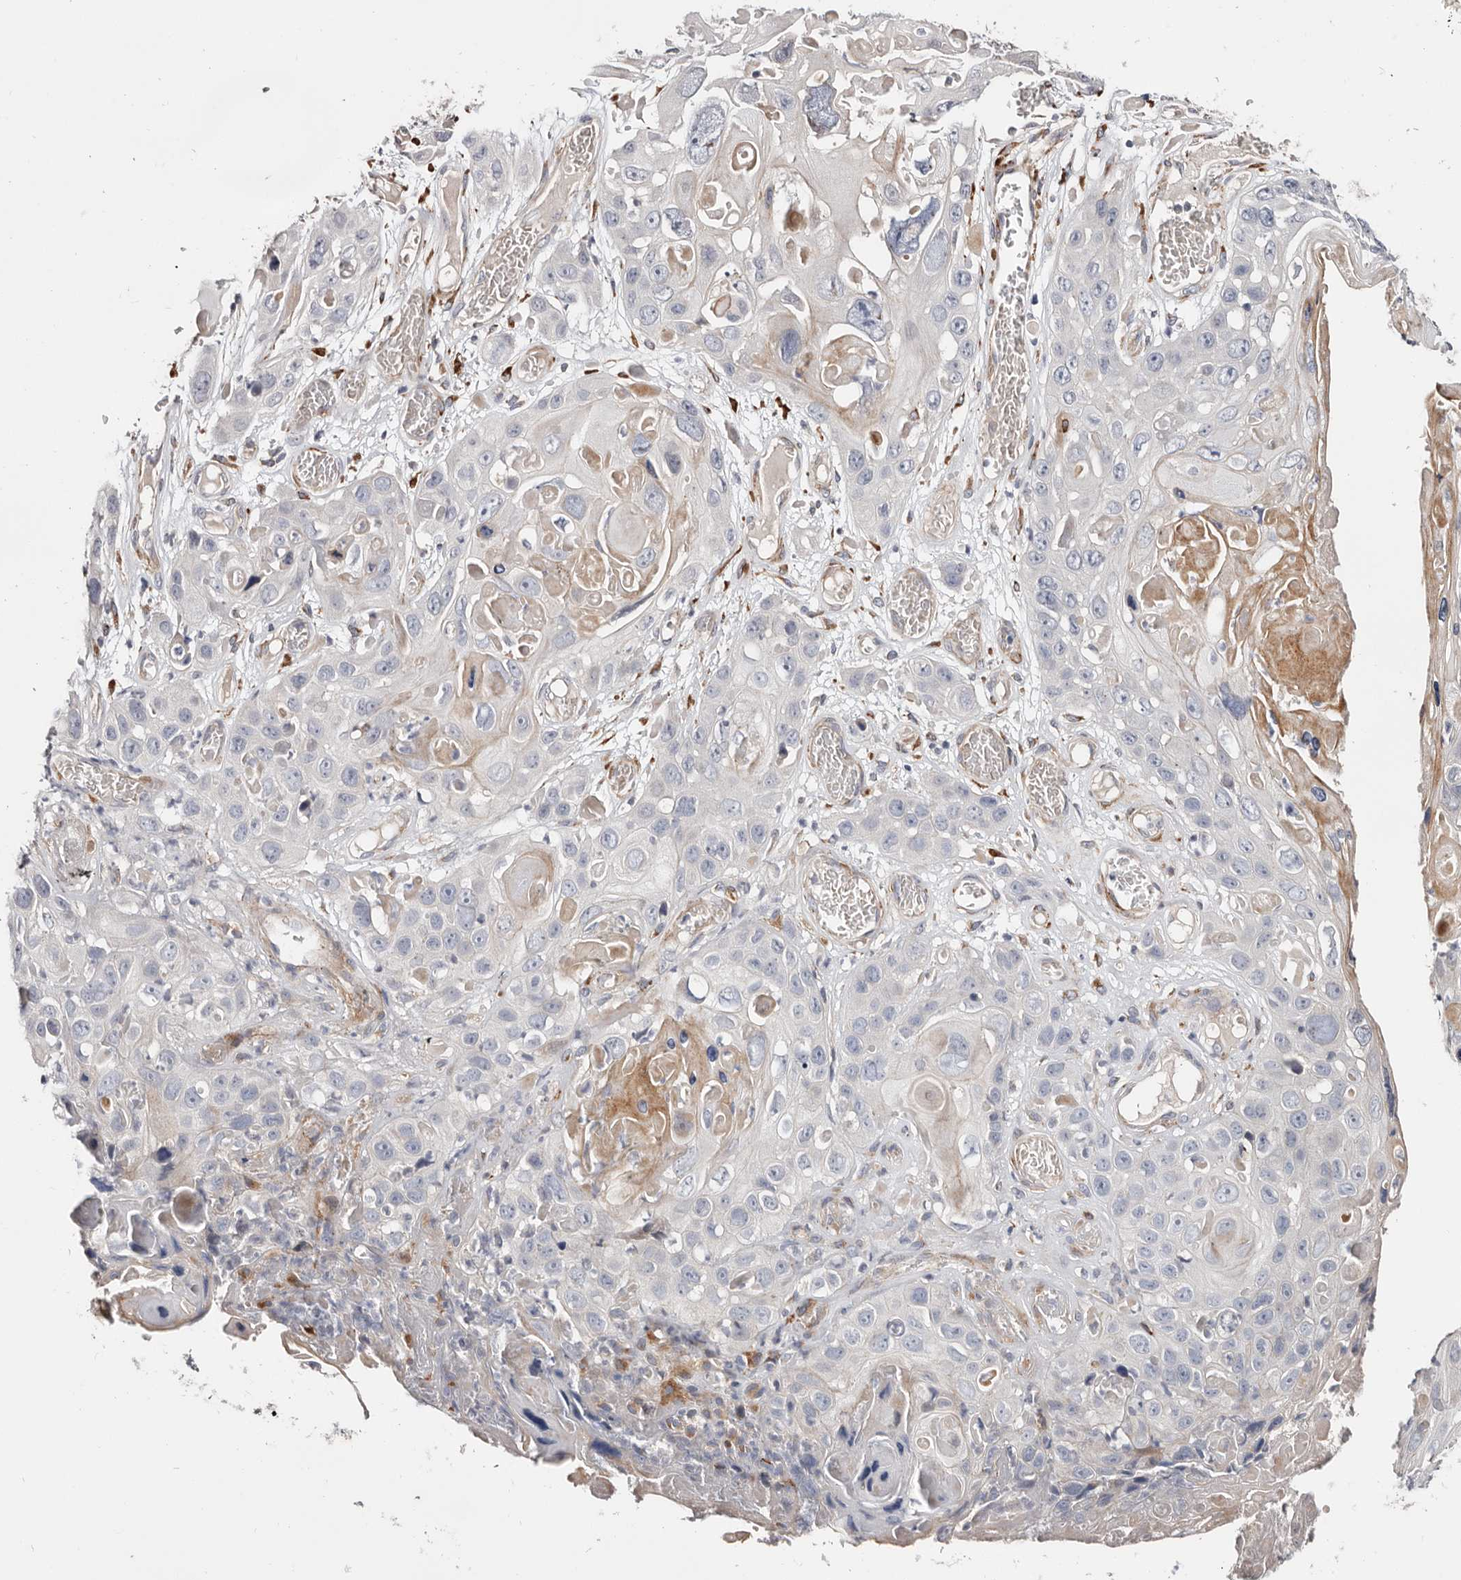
{"staining": {"intensity": "moderate", "quantity": "<25%", "location": "cytoplasmic/membranous"}, "tissue": "skin cancer", "cell_type": "Tumor cells", "image_type": "cancer", "snomed": [{"axis": "morphology", "description": "Squamous cell carcinoma, NOS"}, {"axis": "topography", "description": "Skin"}], "caption": "Moderate cytoplasmic/membranous staining is present in approximately <25% of tumor cells in skin cancer. Using DAB (brown) and hematoxylin (blue) stains, captured at high magnification using brightfield microscopy.", "gene": "USH1C", "patient": {"sex": "male", "age": 55}}